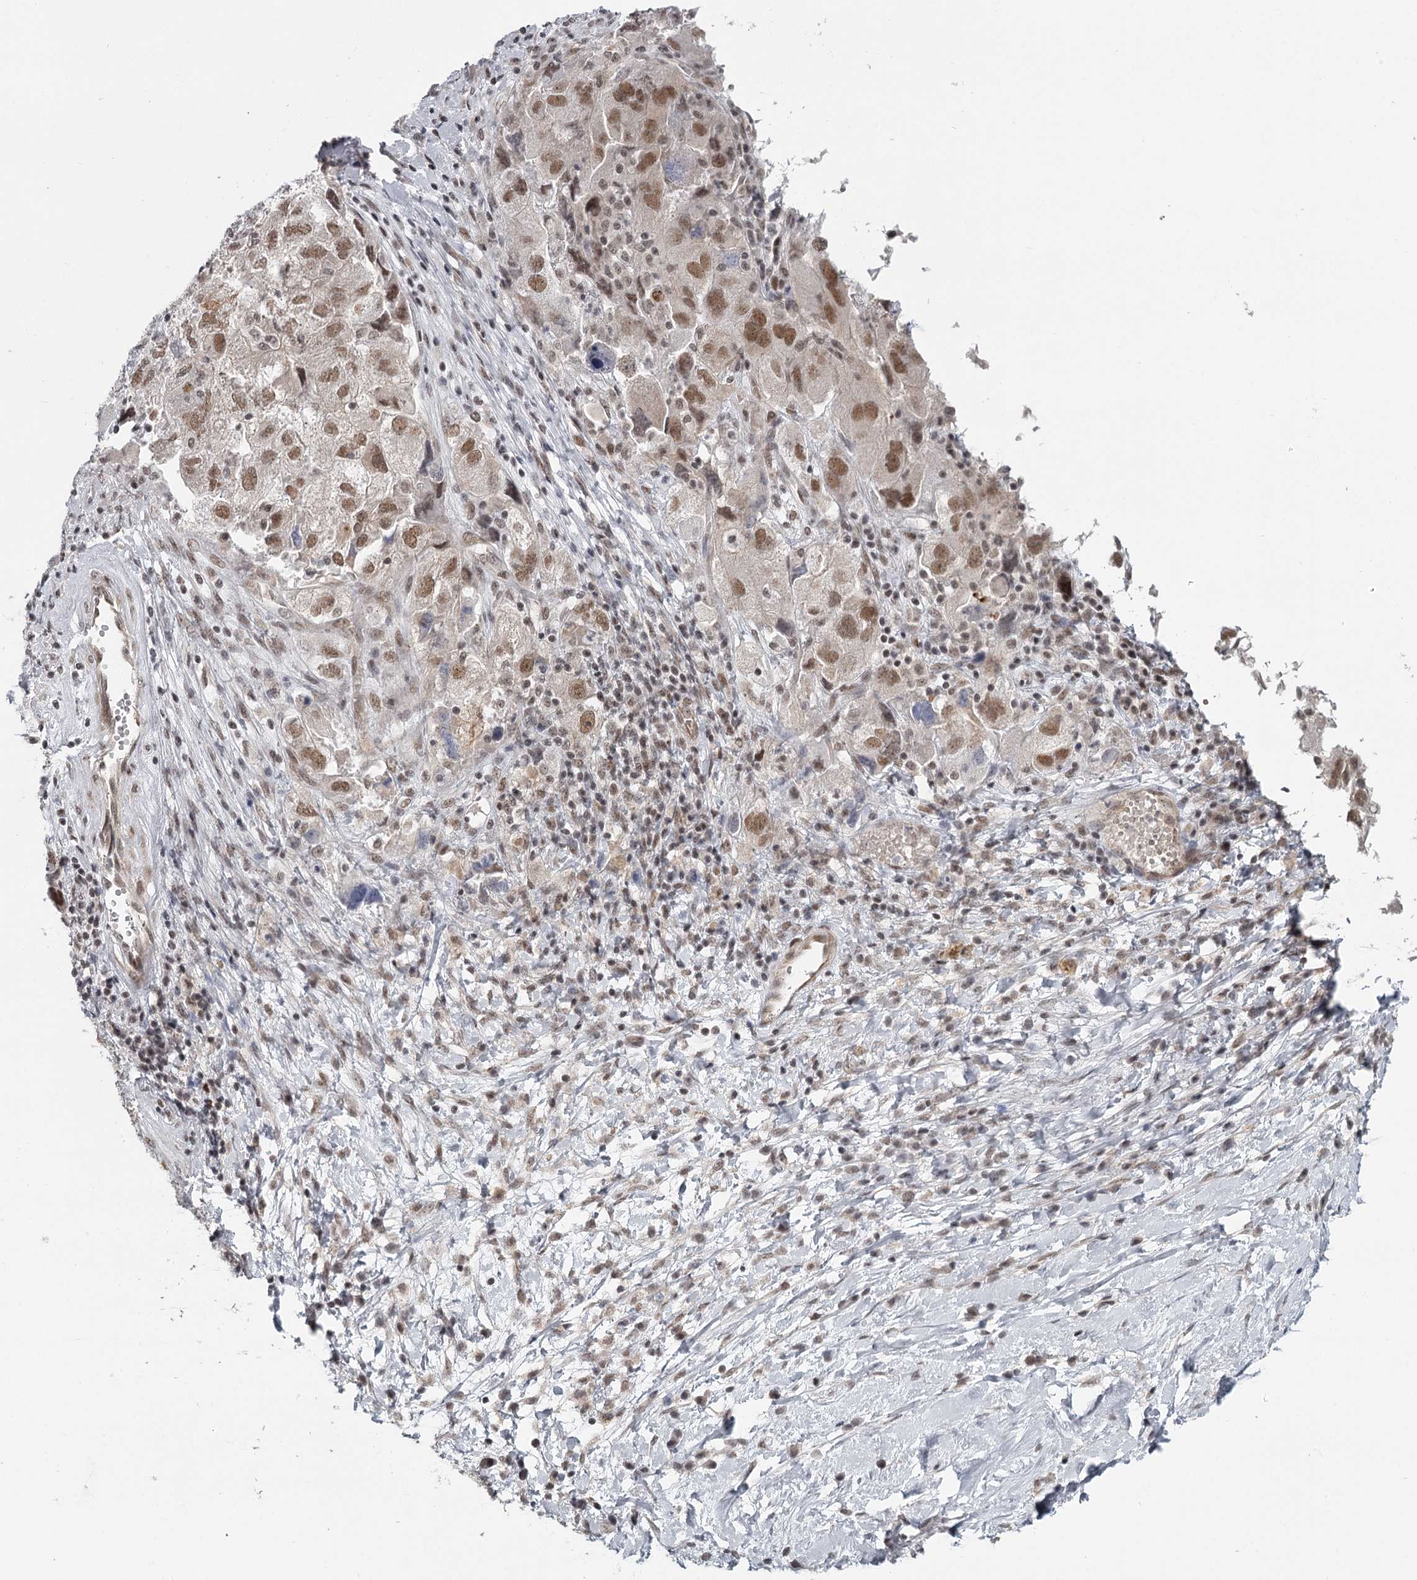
{"staining": {"intensity": "moderate", "quantity": ">75%", "location": "nuclear"}, "tissue": "ovarian cancer", "cell_type": "Tumor cells", "image_type": "cancer", "snomed": [{"axis": "morphology", "description": "Carcinoma, NOS"}, {"axis": "morphology", "description": "Cystadenocarcinoma, serous, NOS"}, {"axis": "topography", "description": "Ovary"}], "caption": "Ovarian cancer (serous cystadenocarcinoma) stained for a protein (brown) reveals moderate nuclear positive staining in approximately >75% of tumor cells.", "gene": "FAM13C", "patient": {"sex": "female", "age": 69}}